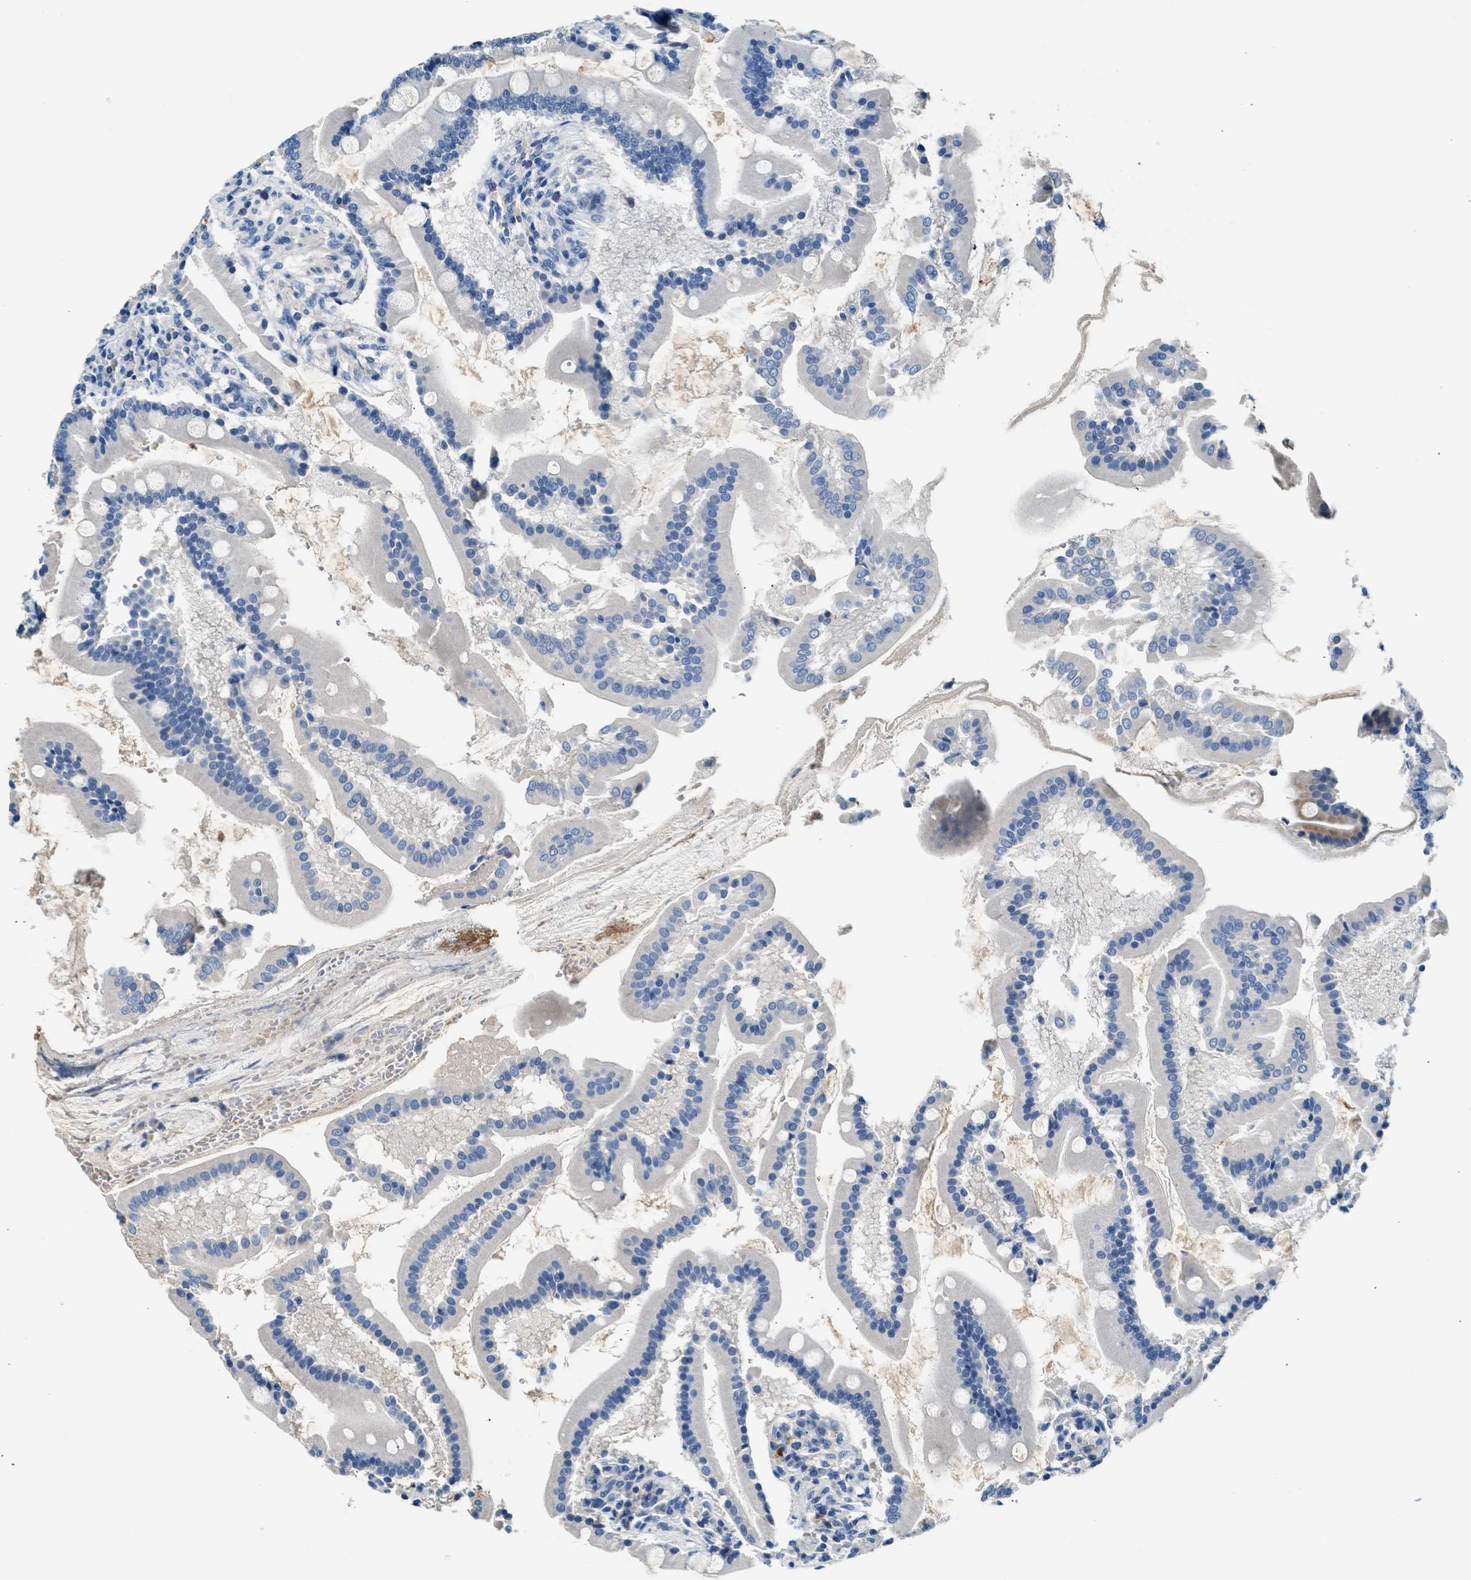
{"staining": {"intensity": "moderate", "quantity": "25%-75%", "location": "cytoplasmic/membranous"}, "tissue": "duodenum", "cell_type": "Glandular cells", "image_type": "normal", "snomed": [{"axis": "morphology", "description": "Normal tissue, NOS"}, {"axis": "topography", "description": "Duodenum"}], "caption": "High-power microscopy captured an immunohistochemistry (IHC) histopathology image of unremarkable duodenum, revealing moderate cytoplasmic/membranous staining in about 25%-75% of glandular cells.", "gene": "RWDD2B", "patient": {"sex": "male", "age": 50}}